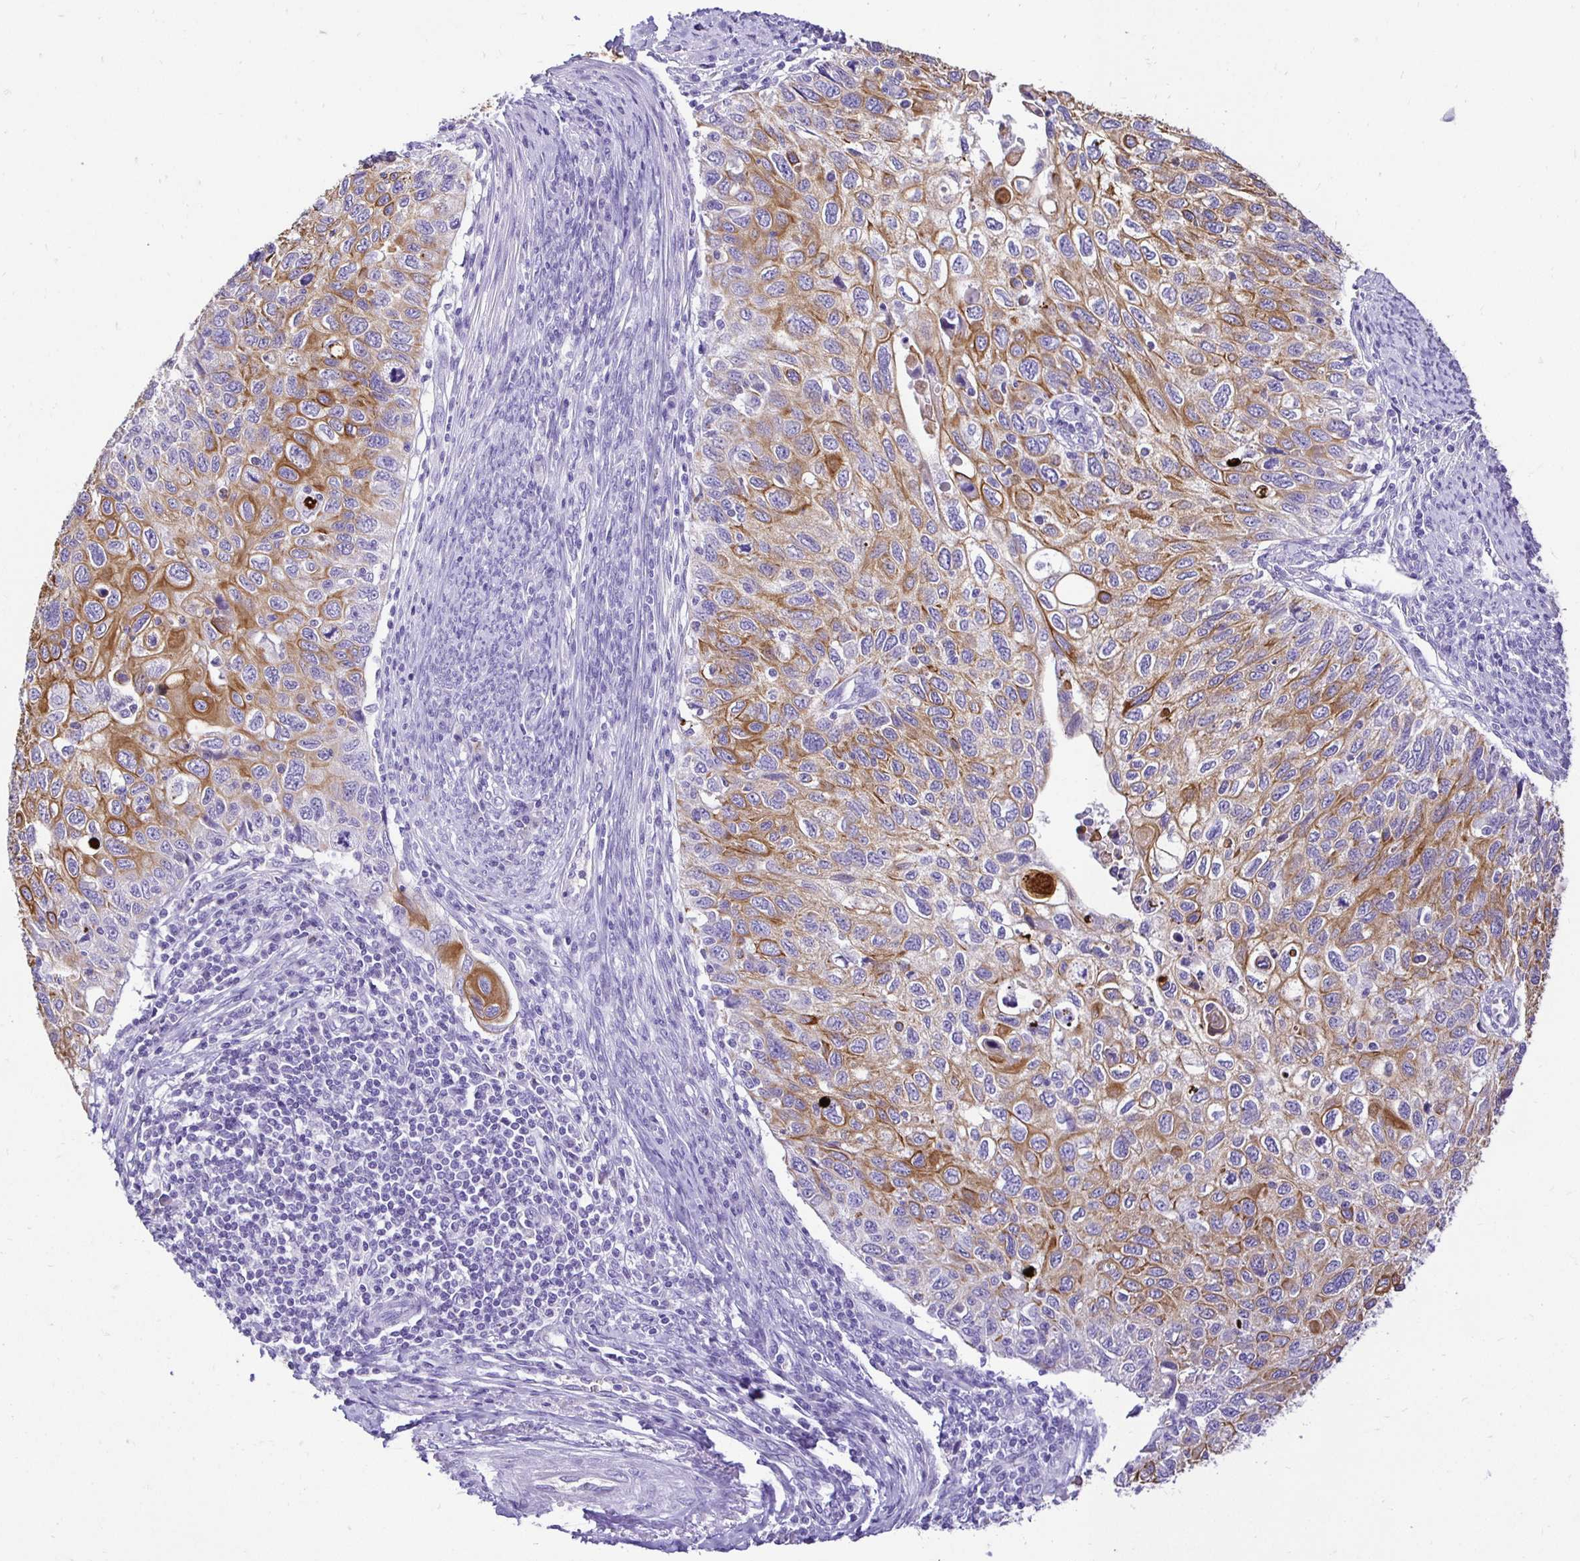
{"staining": {"intensity": "moderate", "quantity": ">75%", "location": "cytoplasmic/membranous"}, "tissue": "cervical cancer", "cell_type": "Tumor cells", "image_type": "cancer", "snomed": [{"axis": "morphology", "description": "Squamous cell carcinoma, NOS"}, {"axis": "topography", "description": "Cervix"}], "caption": "A medium amount of moderate cytoplasmic/membranous expression is appreciated in approximately >75% of tumor cells in cervical cancer (squamous cell carcinoma) tissue. (DAB (3,3'-diaminobenzidine) = brown stain, brightfield microscopy at high magnification).", "gene": "TAF1D", "patient": {"sex": "female", "age": 70}}